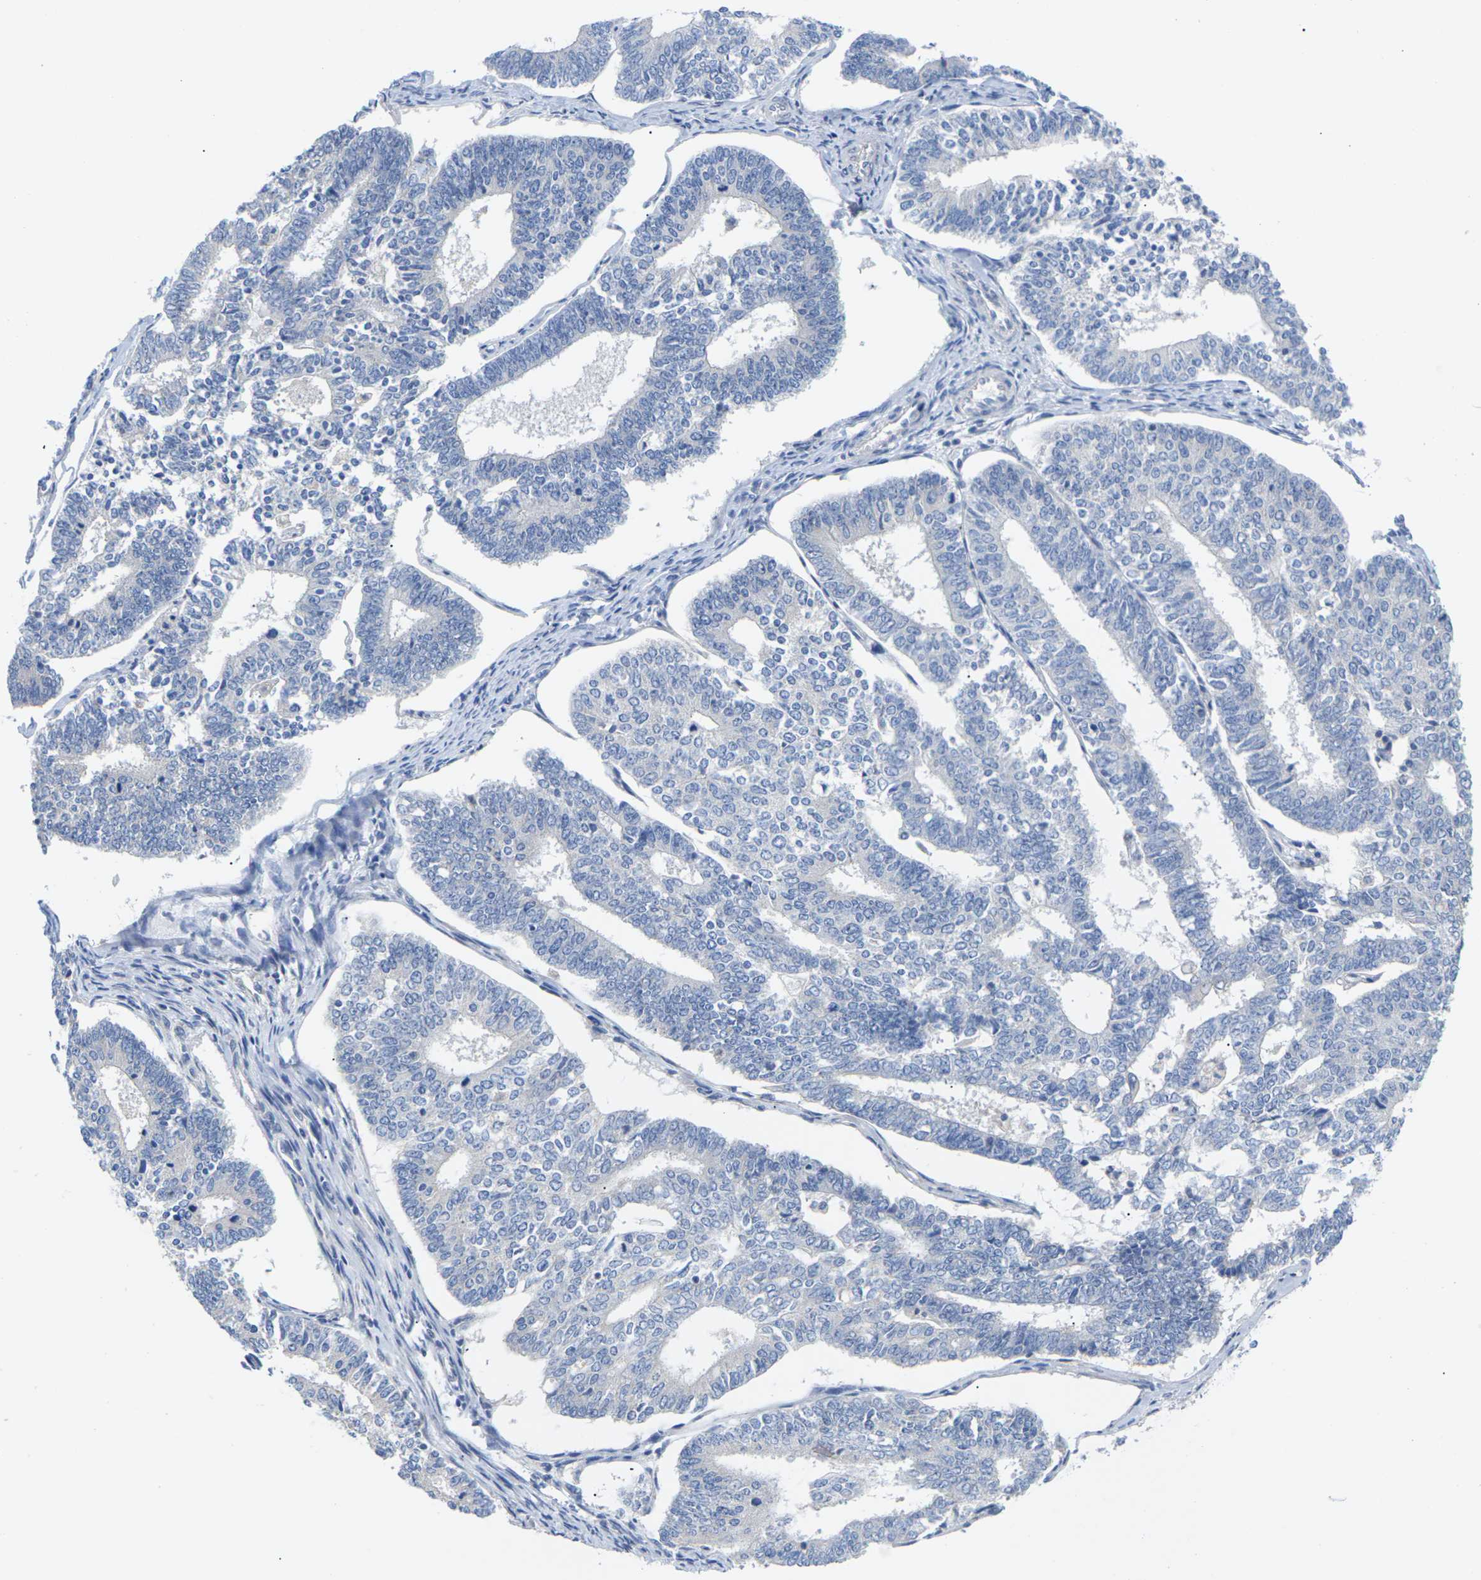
{"staining": {"intensity": "negative", "quantity": "none", "location": "none"}, "tissue": "endometrial cancer", "cell_type": "Tumor cells", "image_type": "cancer", "snomed": [{"axis": "morphology", "description": "Adenocarcinoma, NOS"}, {"axis": "topography", "description": "Endometrium"}], "caption": "This micrograph is of endometrial cancer stained with immunohistochemistry to label a protein in brown with the nuclei are counter-stained blue. There is no staining in tumor cells.", "gene": "TMCO4", "patient": {"sex": "female", "age": 70}}